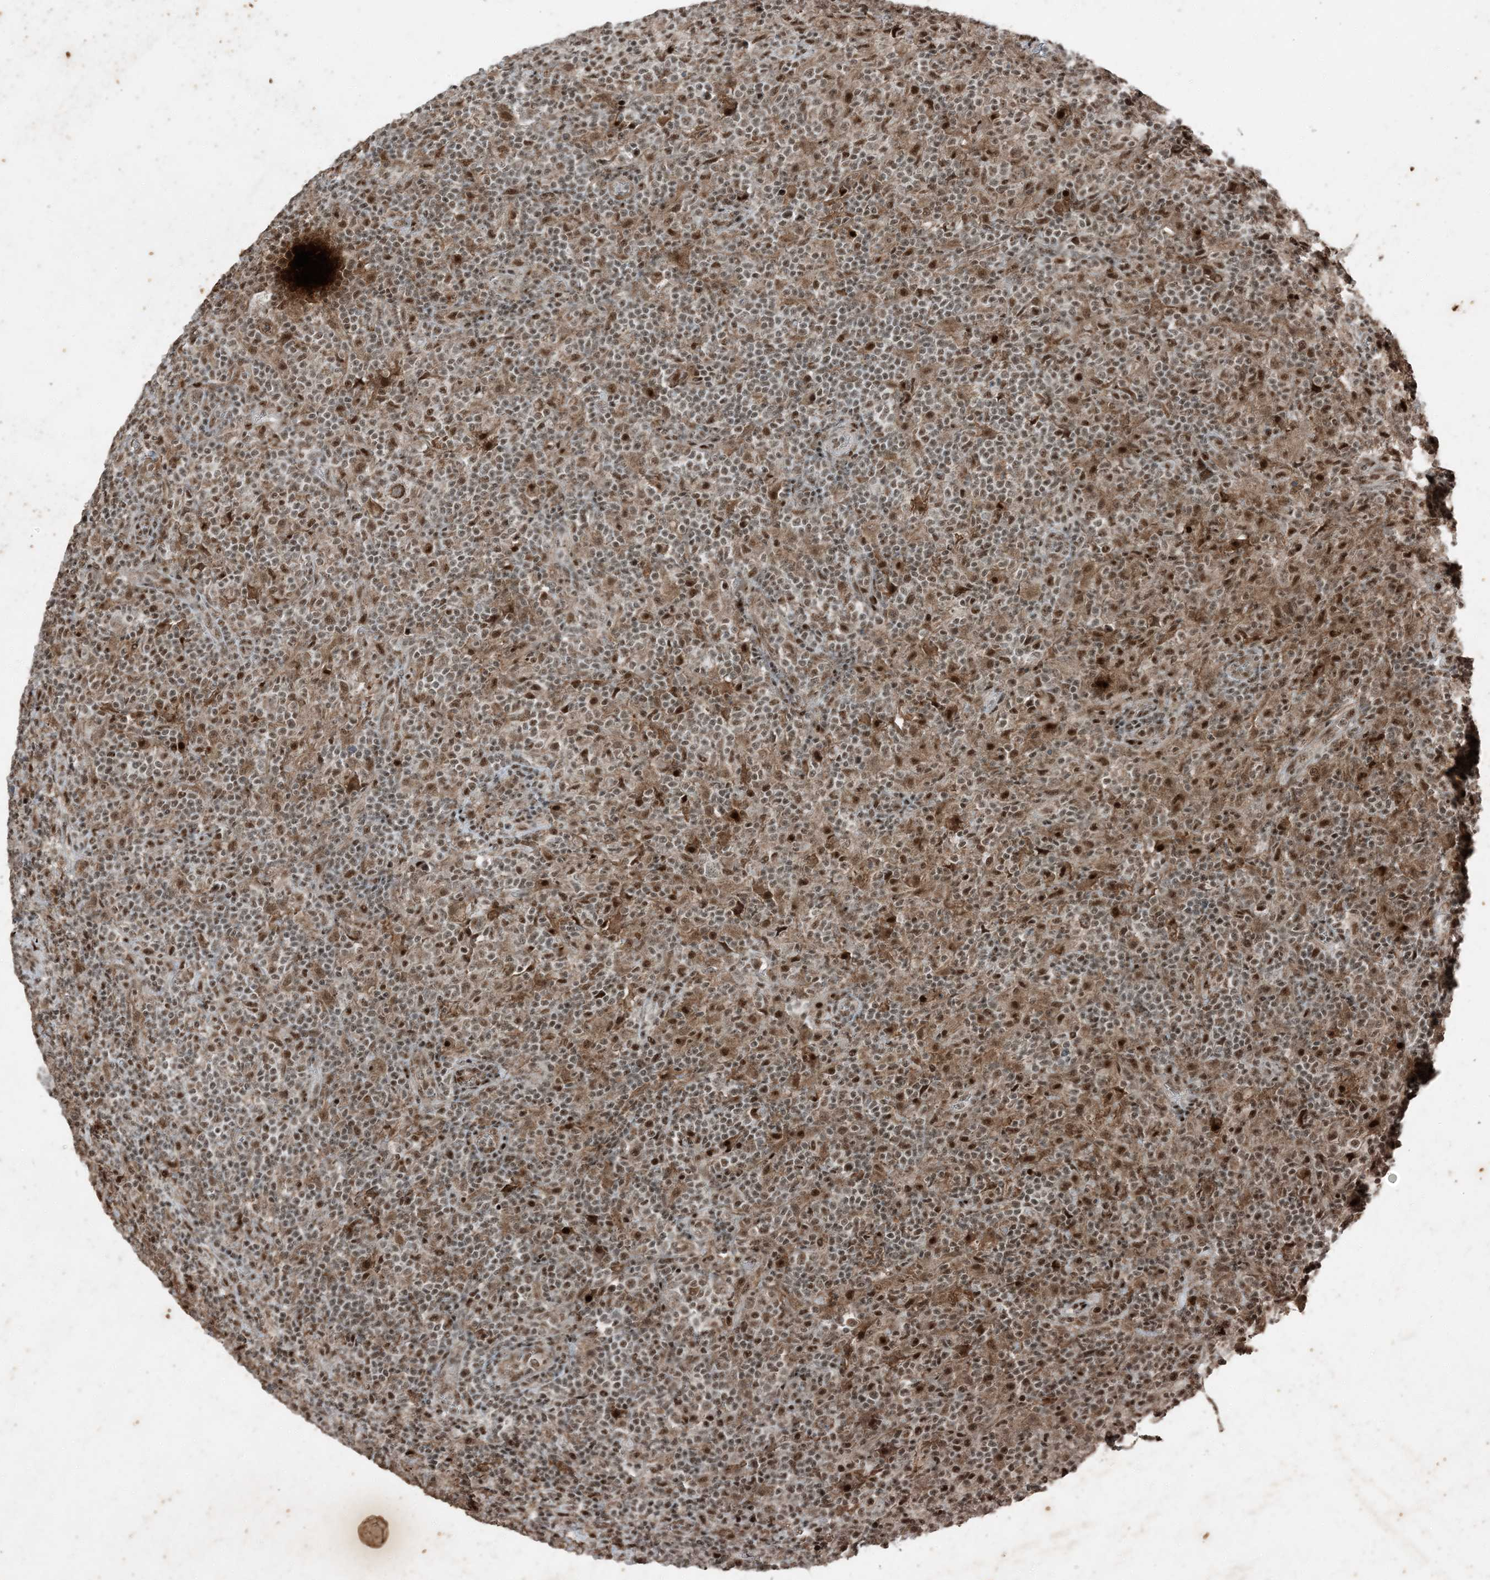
{"staining": {"intensity": "moderate", "quantity": ">75%", "location": "nuclear"}, "tissue": "lymphoma", "cell_type": "Tumor cells", "image_type": "cancer", "snomed": [{"axis": "morphology", "description": "Hodgkin's disease, NOS"}, {"axis": "topography", "description": "Lymph node"}], "caption": "Human lymphoma stained with a protein marker shows moderate staining in tumor cells.", "gene": "TADA2B", "patient": {"sex": "male", "age": 70}}